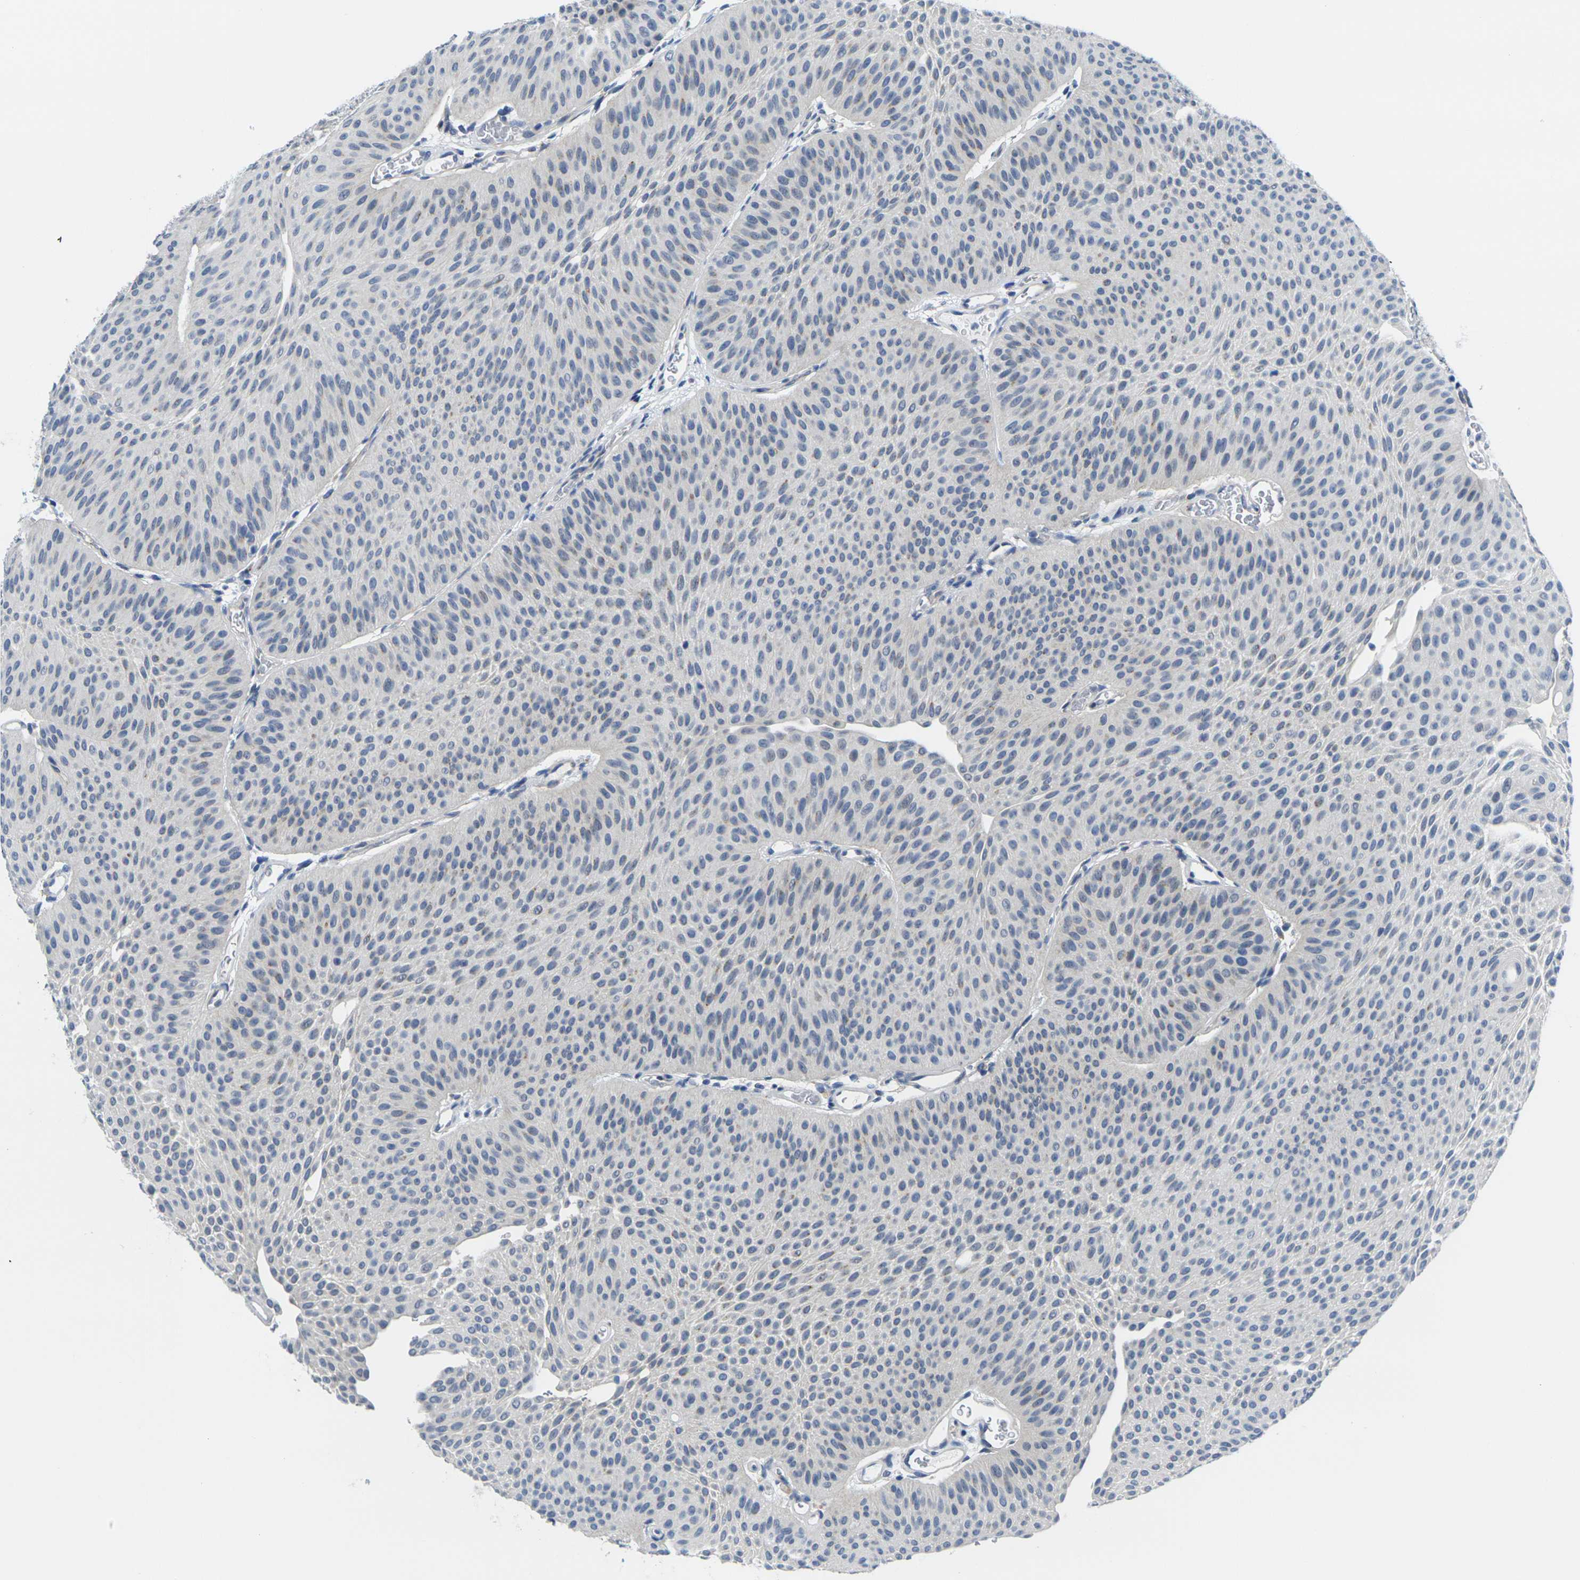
{"staining": {"intensity": "weak", "quantity": "<25%", "location": "cytoplasmic/membranous"}, "tissue": "urothelial cancer", "cell_type": "Tumor cells", "image_type": "cancer", "snomed": [{"axis": "morphology", "description": "Urothelial carcinoma, Low grade"}, {"axis": "topography", "description": "Urinary bladder"}], "caption": "Urothelial carcinoma (low-grade) was stained to show a protein in brown. There is no significant expression in tumor cells.", "gene": "CRK", "patient": {"sex": "female", "age": 60}}